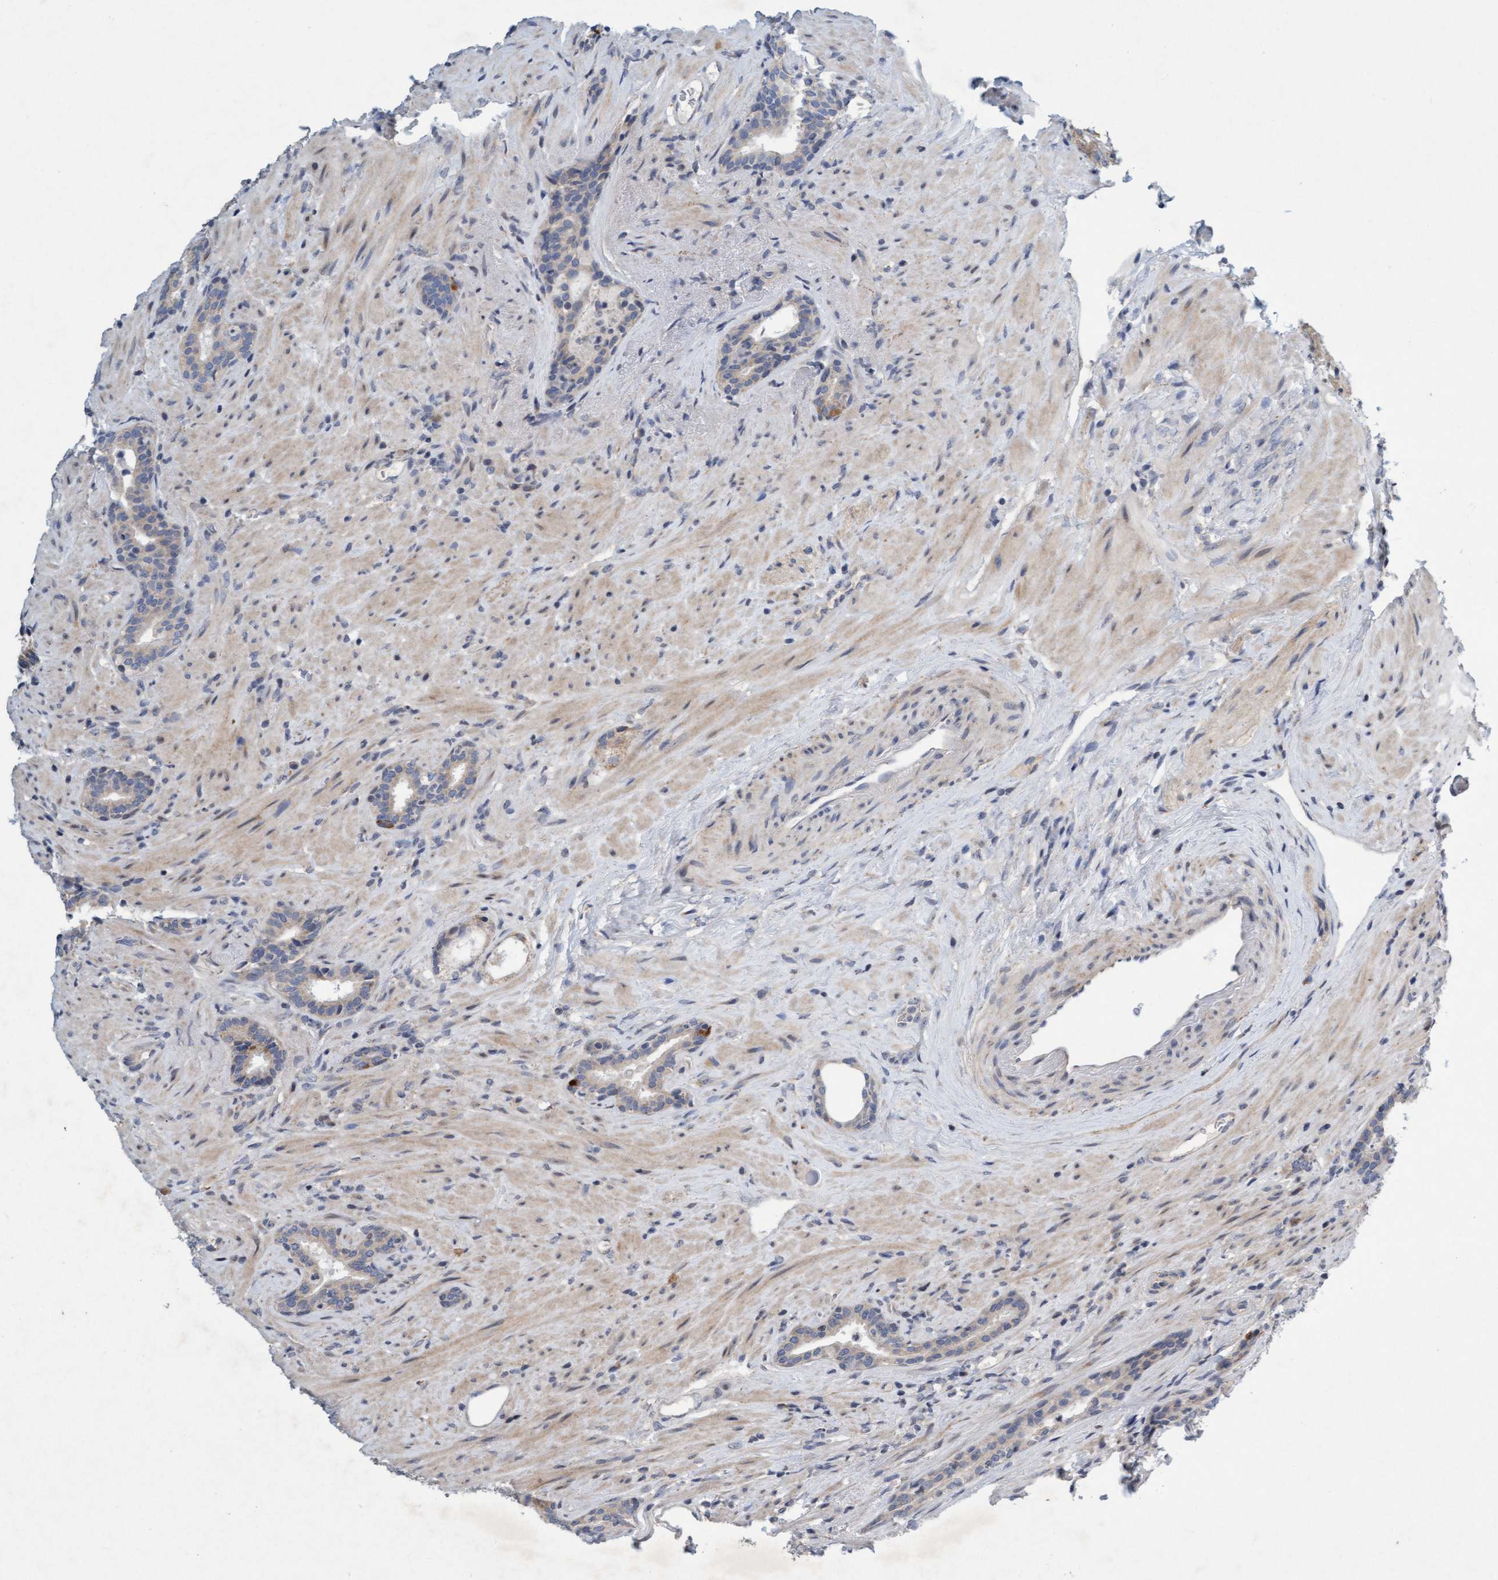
{"staining": {"intensity": "moderate", "quantity": "<25%", "location": "cytoplasmic/membranous"}, "tissue": "prostate cancer", "cell_type": "Tumor cells", "image_type": "cancer", "snomed": [{"axis": "morphology", "description": "Adenocarcinoma, High grade"}, {"axis": "topography", "description": "Prostate"}], "caption": "High-grade adenocarcinoma (prostate) tissue demonstrates moderate cytoplasmic/membranous expression in approximately <25% of tumor cells, visualized by immunohistochemistry. Using DAB (brown) and hematoxylin (blue) stains, captured at high magnification using brightfield microscopy.", "gene": "DDHD2", "patient": {"sex": "male", "age": 71}}